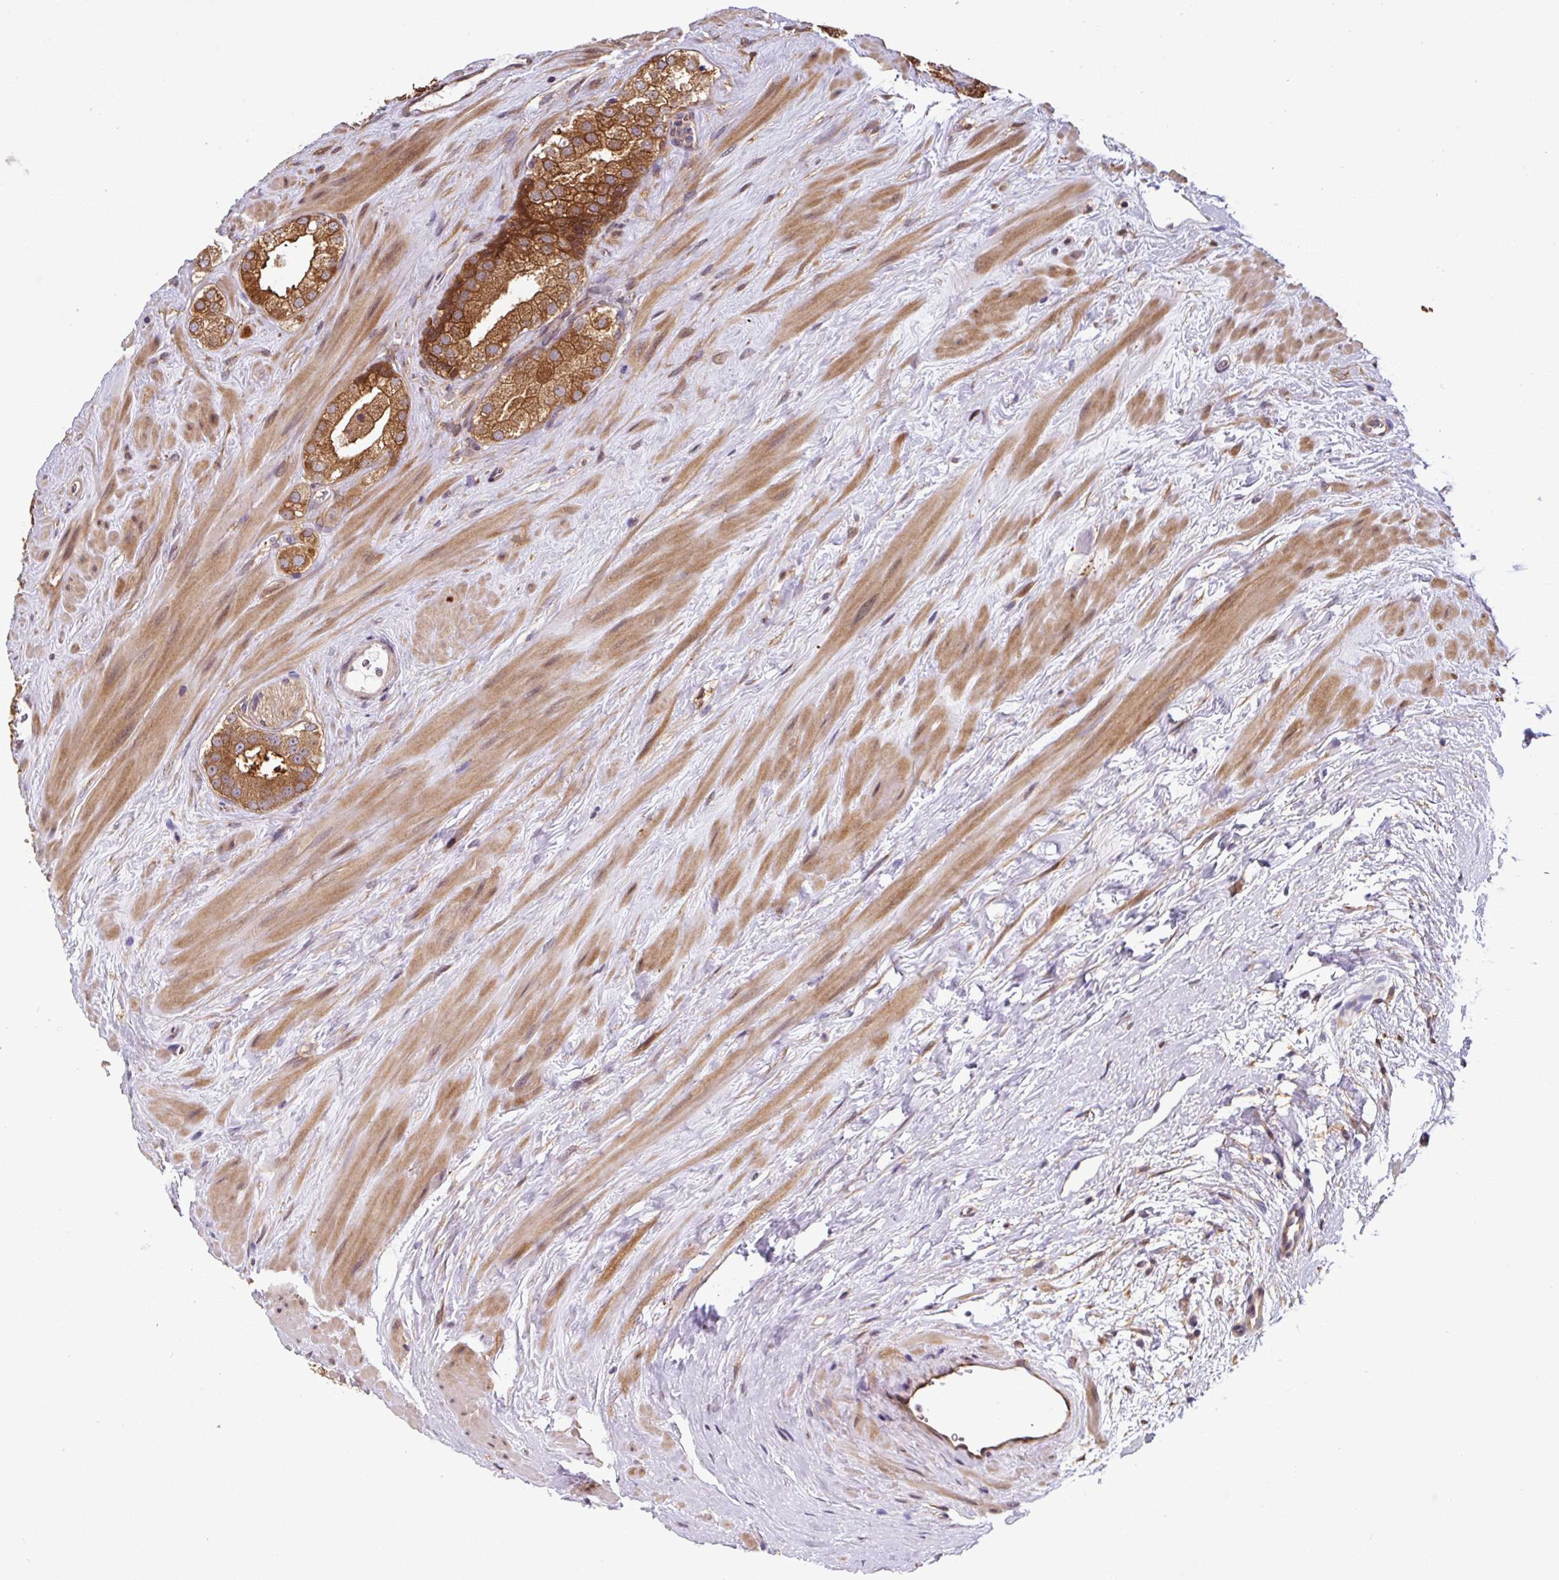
{"staining": {"intensity": "moderate", "quantity": ">75%", "location": "cytoplasmic/membranous"}, "tissue": "prostate cancer", "cell_type": "Tumor cells", "image_type": "cancer", "snomed": [{"axis": "morphology", "description": "Adenocarcinoma, High grade"}, {"axis": "topography", "description": "Prostate"}], "caption": "A photomicrograph of prostate adenocarcinoma (high-grade) stained for a protein reveals moderate cytoplasmic/membranous brown staining in tumor cells. The staining was performed using DAB to visualize the protein expression in brown, while the nuclei were stained in blue with hematoxylin (Magnification: 20x).", "gene": "ST13", "patient": {"sex": "male", "age": 68}}